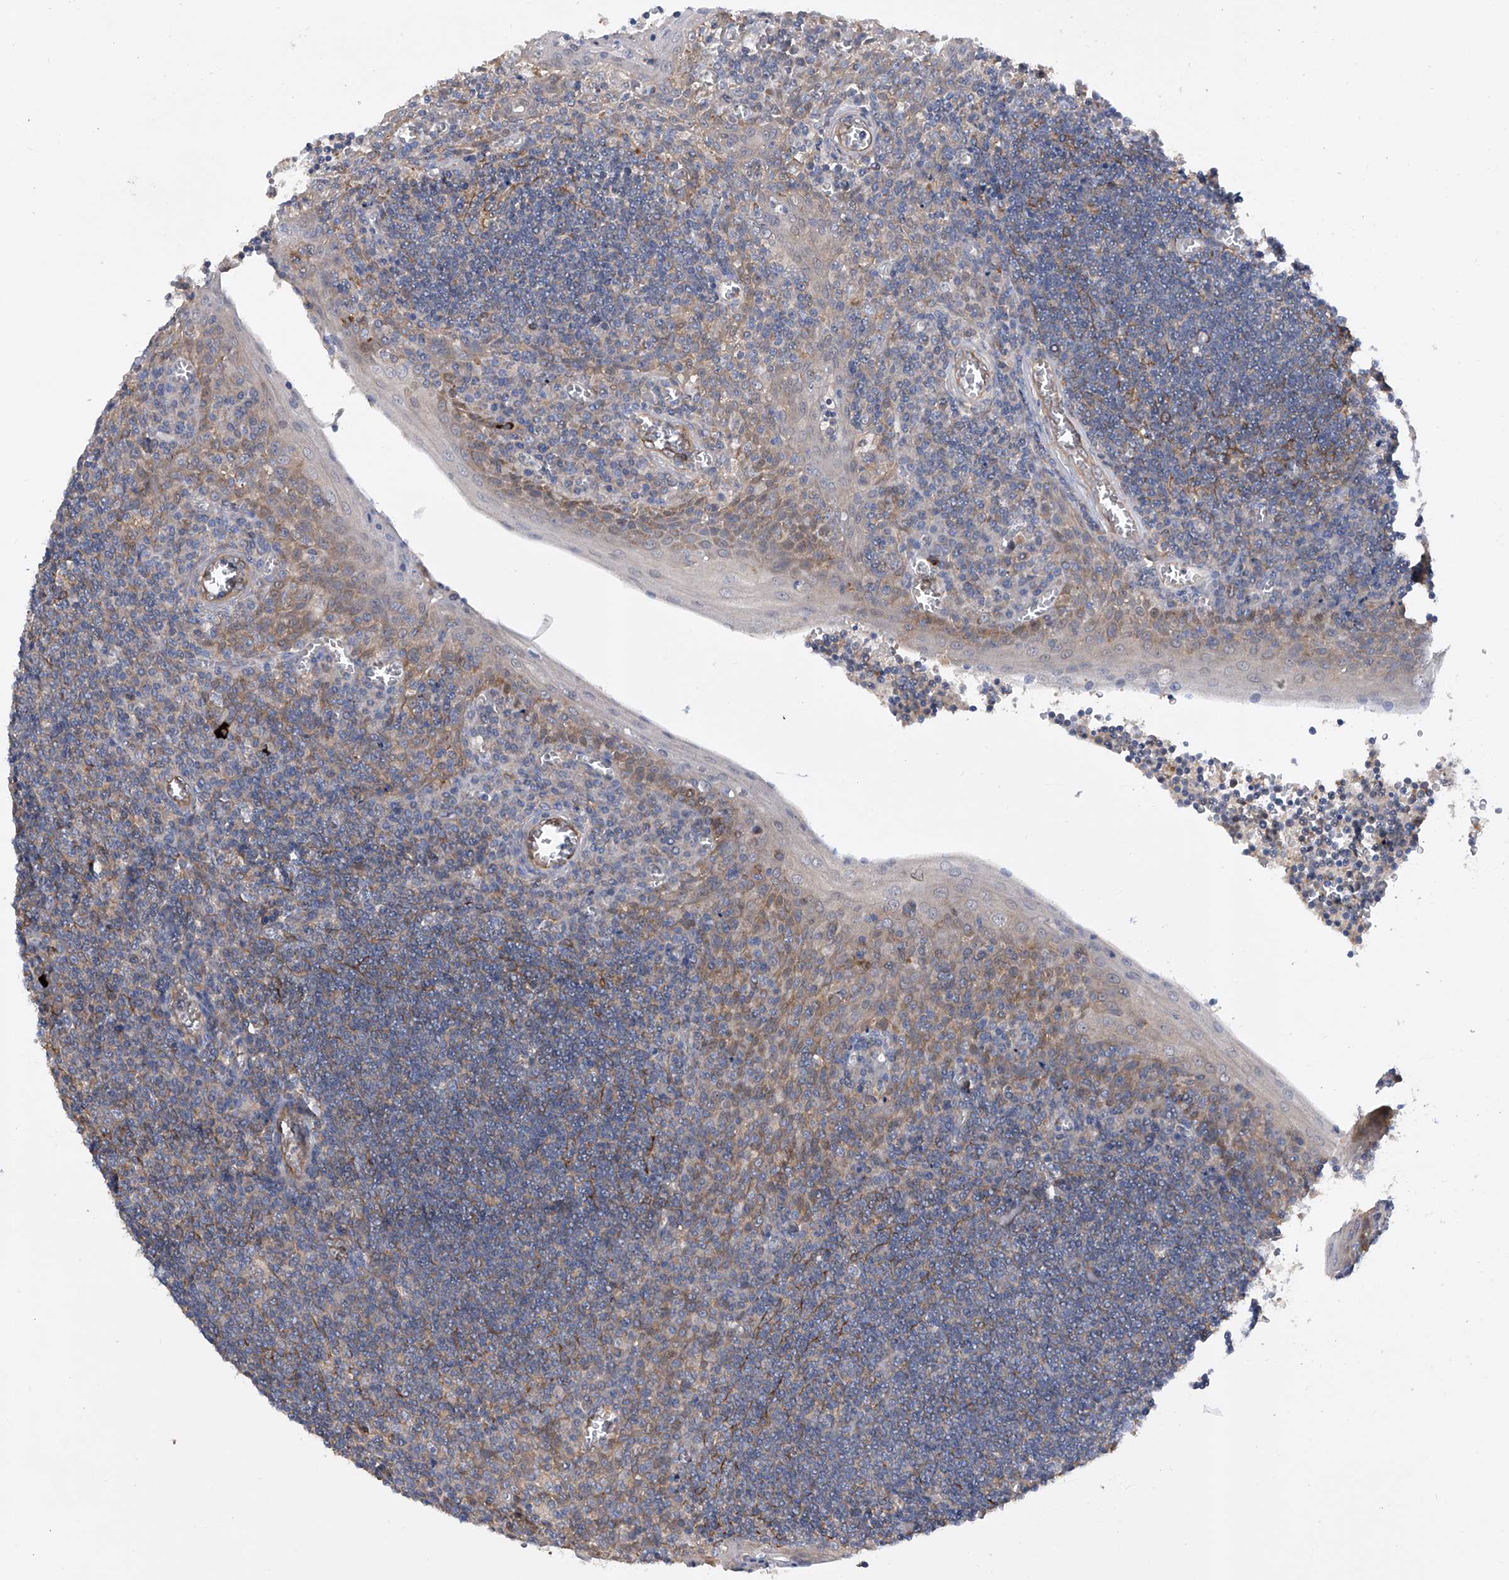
{"staining": {"intensity": "moderate", "quantity": "<25%", "location": "cytoplasmic/membranous"}, "tissue": "tonsil", "cell_type": "Germinal center cells", "image_type": "normal", "snomed": [{"axis": "morphology", "description": "Normal tissue, NOS"}, {"axis": "topography", "description": "Tonsil"}], "caption": "This is a histology image of immunohistochemistry (IHC) staining of normal tonsil, which shows moderate expression in the cytoplasmic/membranous of germinal center cells.", "gene": "SPATA20", "patient": {"sex": "male", "age": 27}}